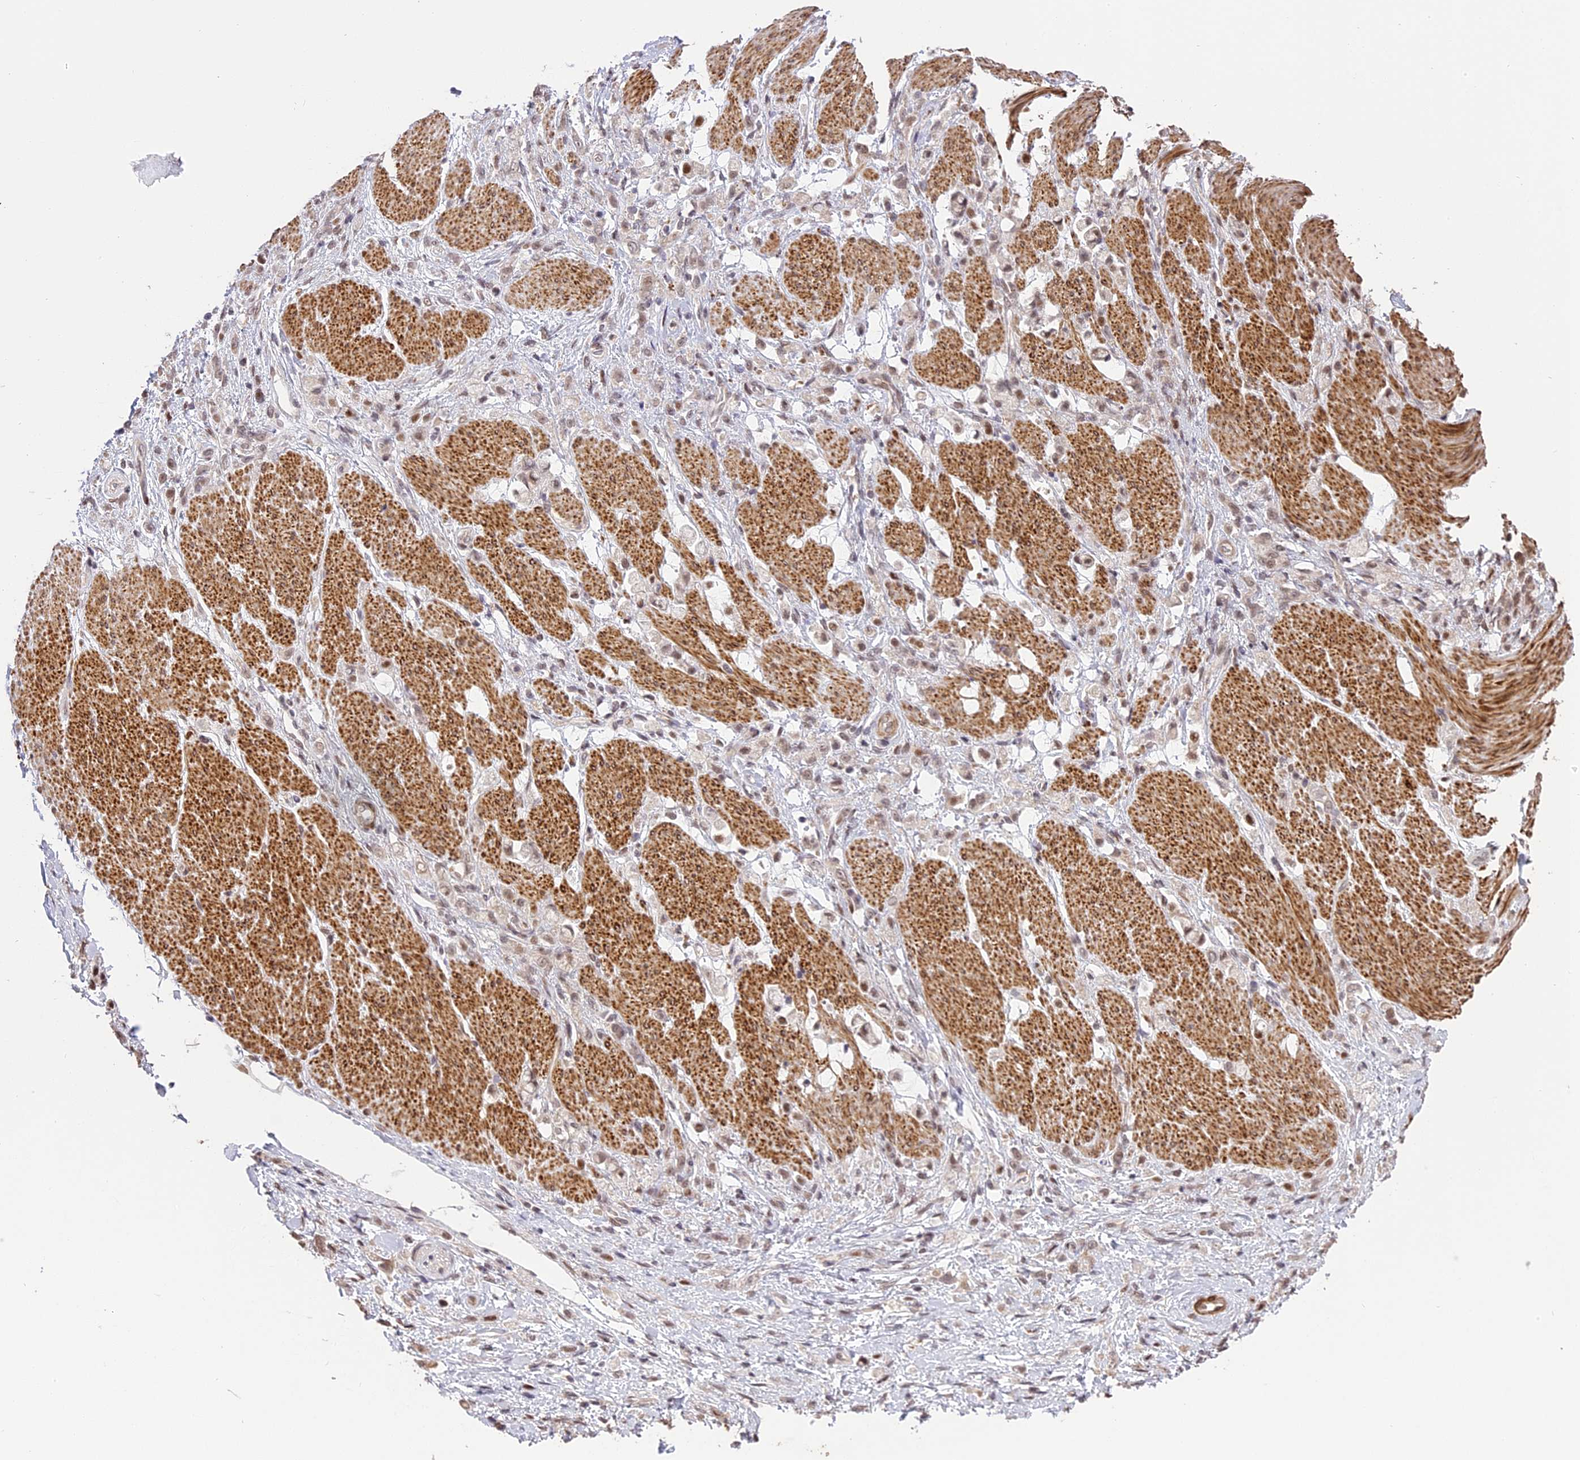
{"staining": {"intensity": "weak", "quantity": "<25%", "location": "nuclear"}, "tissue": "stomach cancer", "cell_type": "Tumor cells", "image_type": "cancer", "snomed": [{"axis": "morphology", "description": "Adenocarcinoma, NOS"}, {"axis": "topography", "description": "Stomach"}], "caption": "An IHC photomicrograph of stomach adenocarcinoma is shown. There is no staining in tumor cells of stomach adenocarcinoma.", "gene": "PRELID2", "patient": {"sex": "female", "age": 60}}